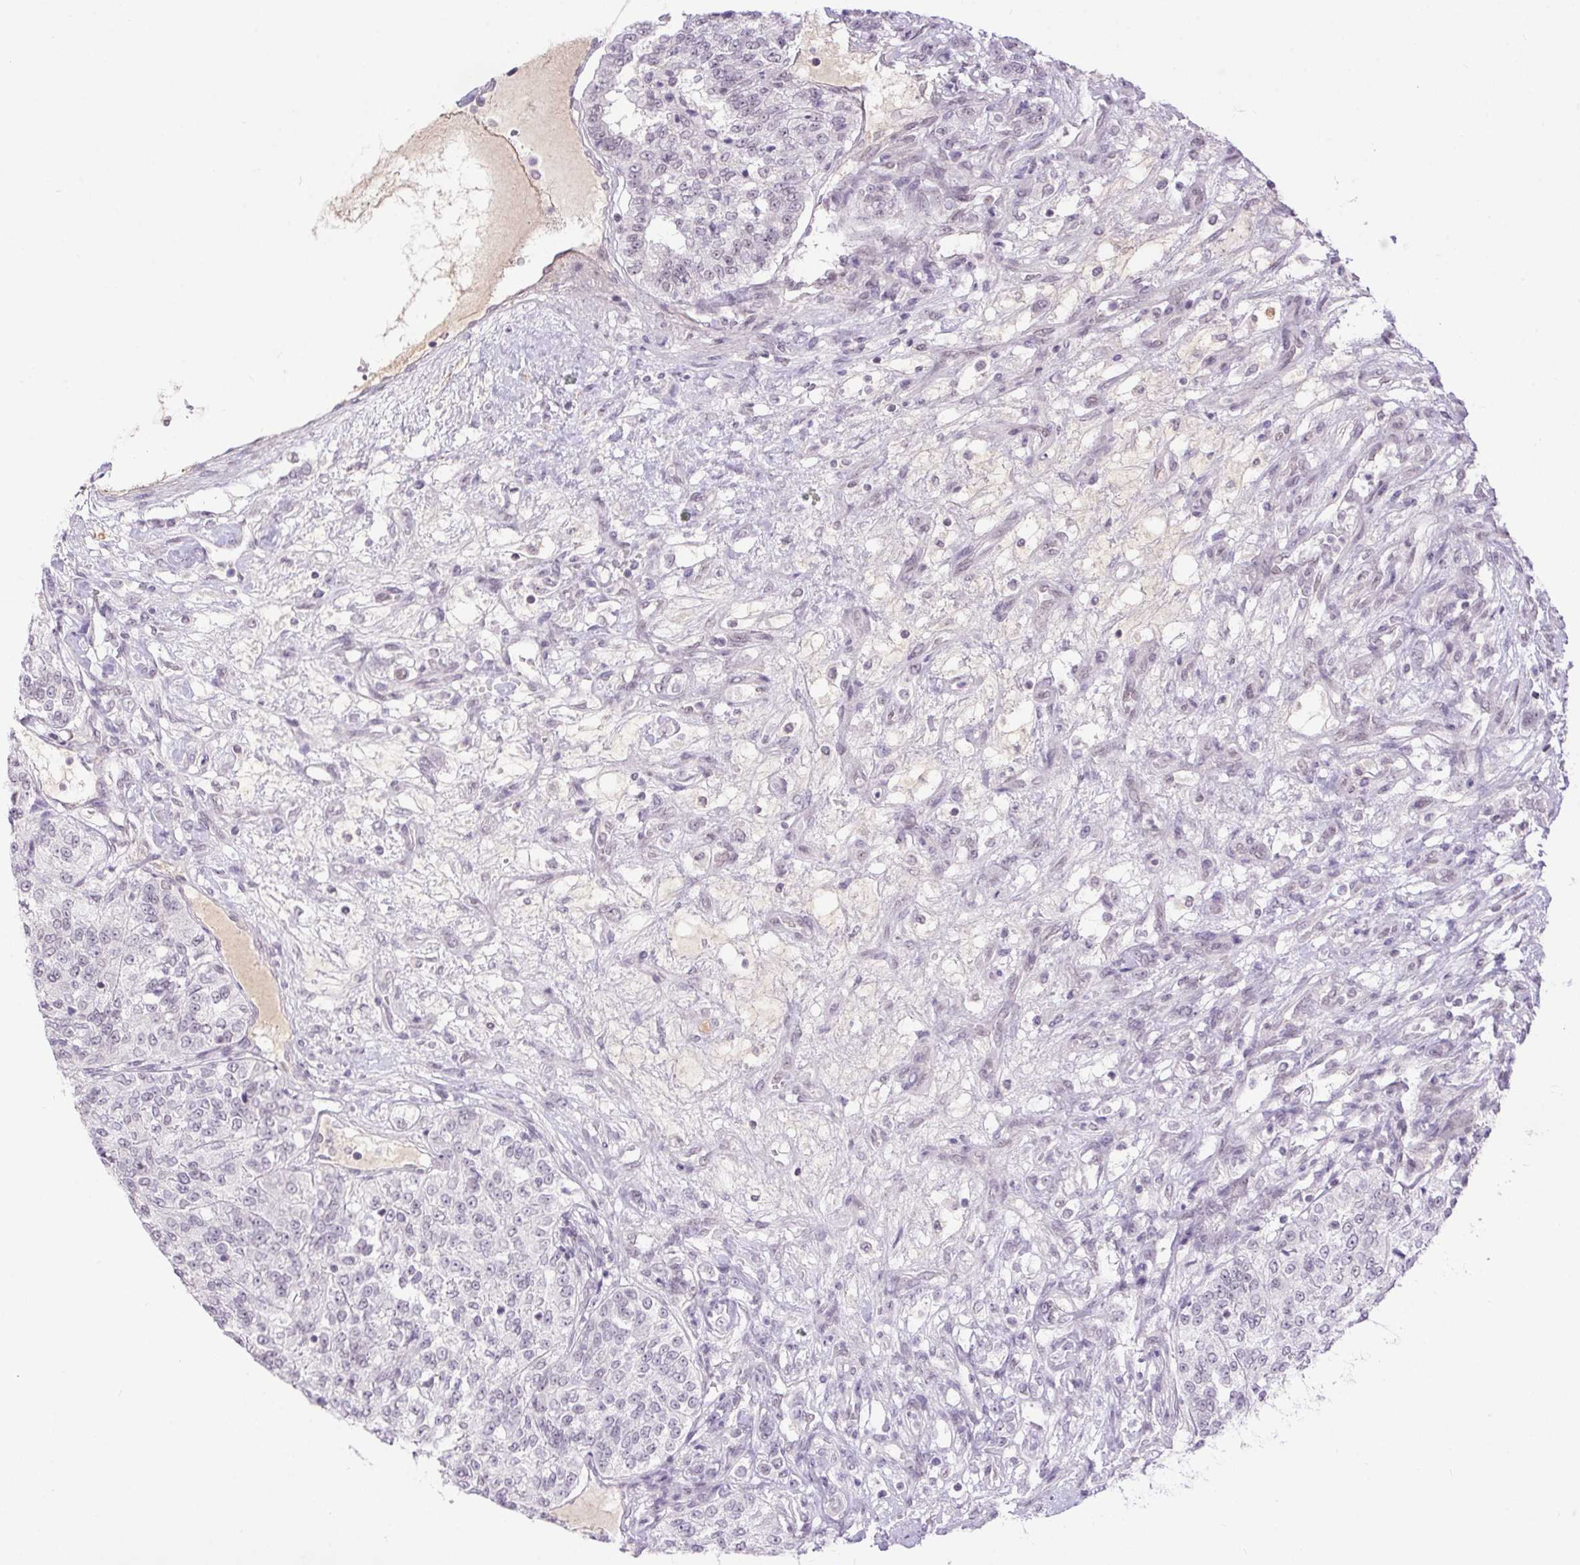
{"staining": {"intensity": "negative", "quantity": "none", "location": "none"}, "tissue": "renal cancer", "cell_type": "Tumor cells", "image_type": "cancer", "snomed": [{"axis": "morphology", "description": "Adenocarcinoma, NOS"}, {"axis": "topography", "description": "Kidney"}], "caption": "Immunohistochemistry (IHC) image of neoplastic tissue: adenocarcinoma (renal) stained with DAB (3,3'-diaminobenzidine) exhibits no significant protein expression in tumor cells.", "gene": "DDX17", "patient": {"sex": "female", "age": 63}}